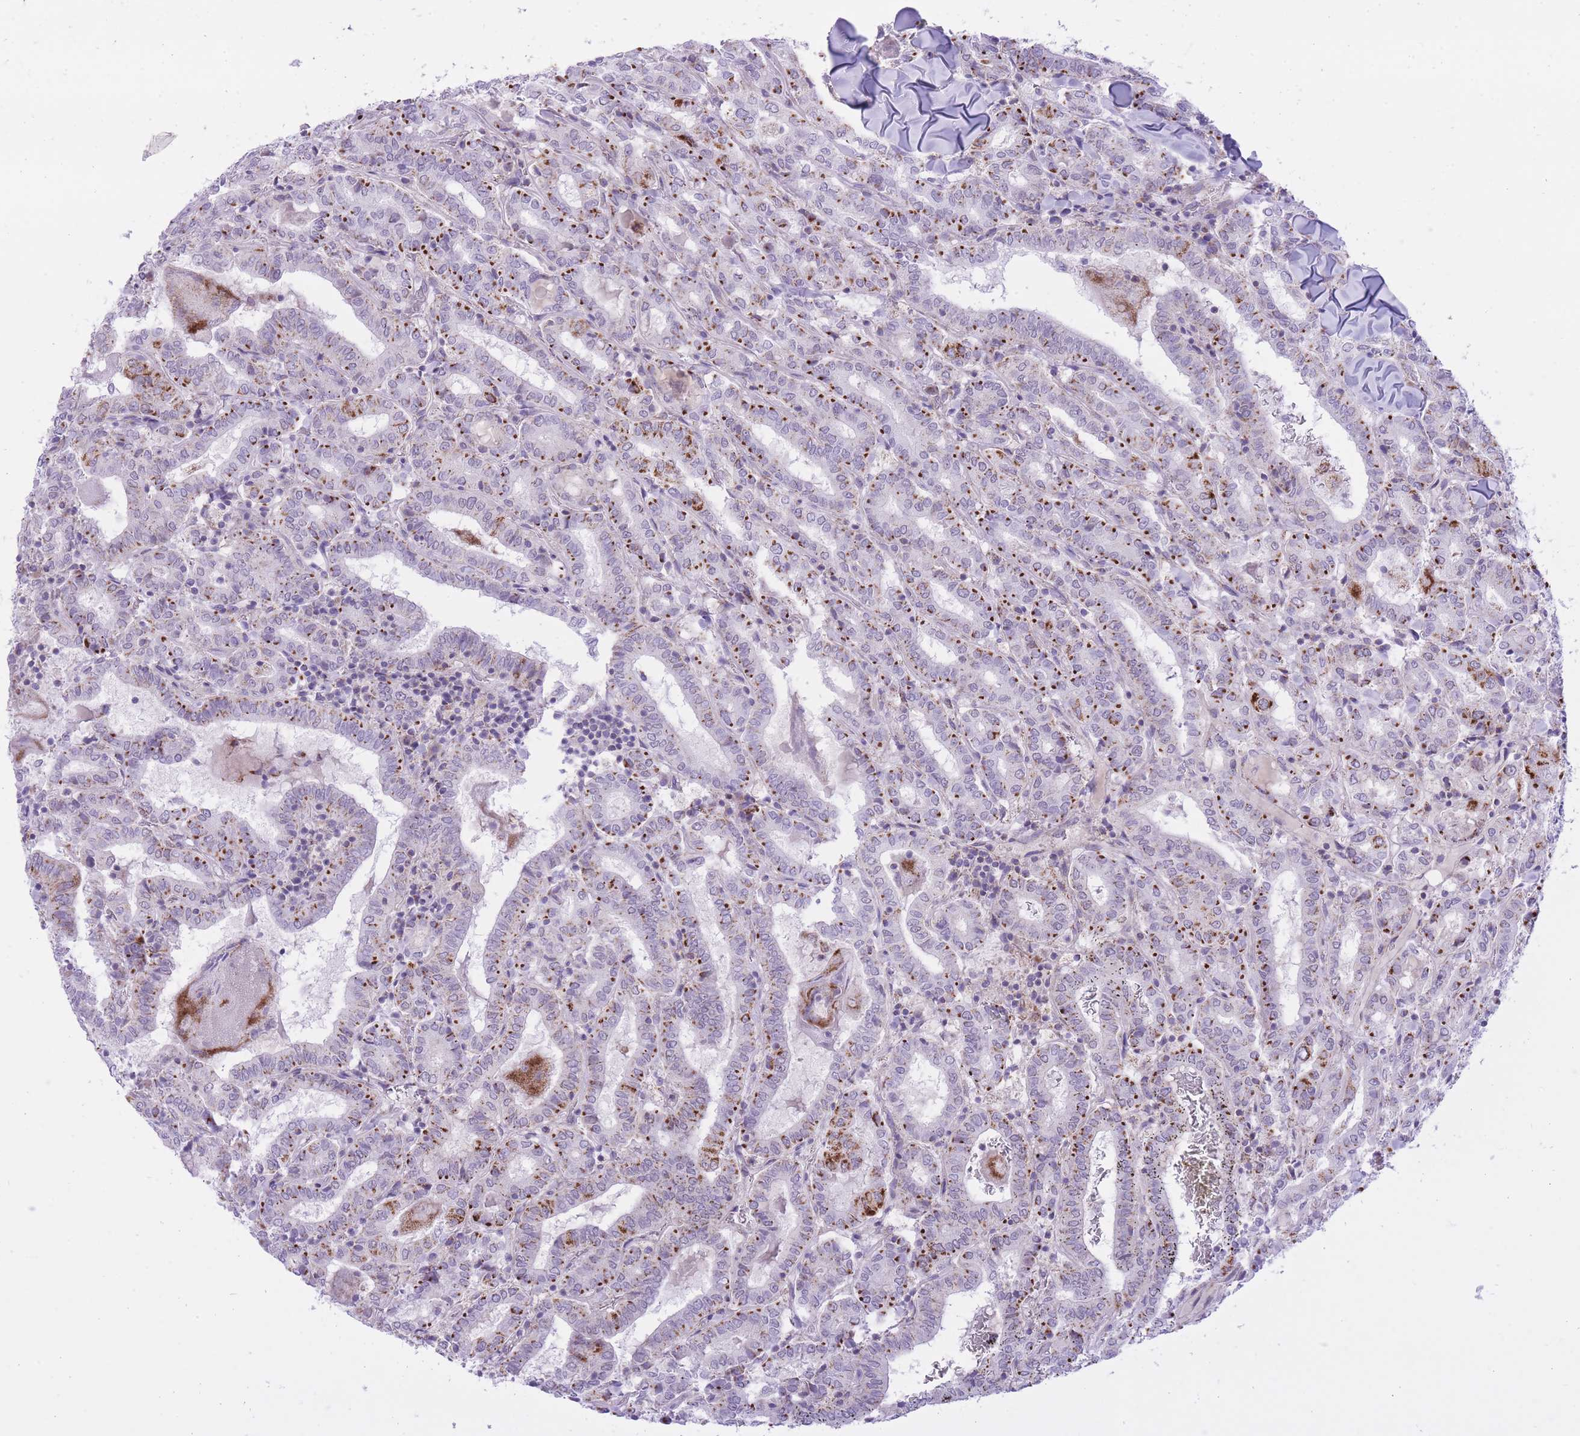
{"staining": {"intensity": "moderate", "quantity": ">75%", "location": "cytoplasmic/membranous"}, "tissue": "thyroid cancer", "cell_type": "Tumor cells", "image_type": "cancer", "snomed": [{"axis": "morphology", "description": "Papillary adenocarcinoma, NOS"}, {"axis": "topography", "description": "Thyroid gland"}], "caption": "Immunohistochemistry micrograph of thyroid papillary adenocarcinoma stained for a protein (brown), which displays medium levels of moderate cytoplasmic/membranous staining in about >75% of tumor cells.", "gene": "DENND2D", "patient": {"sex": "female", "age": 72}}